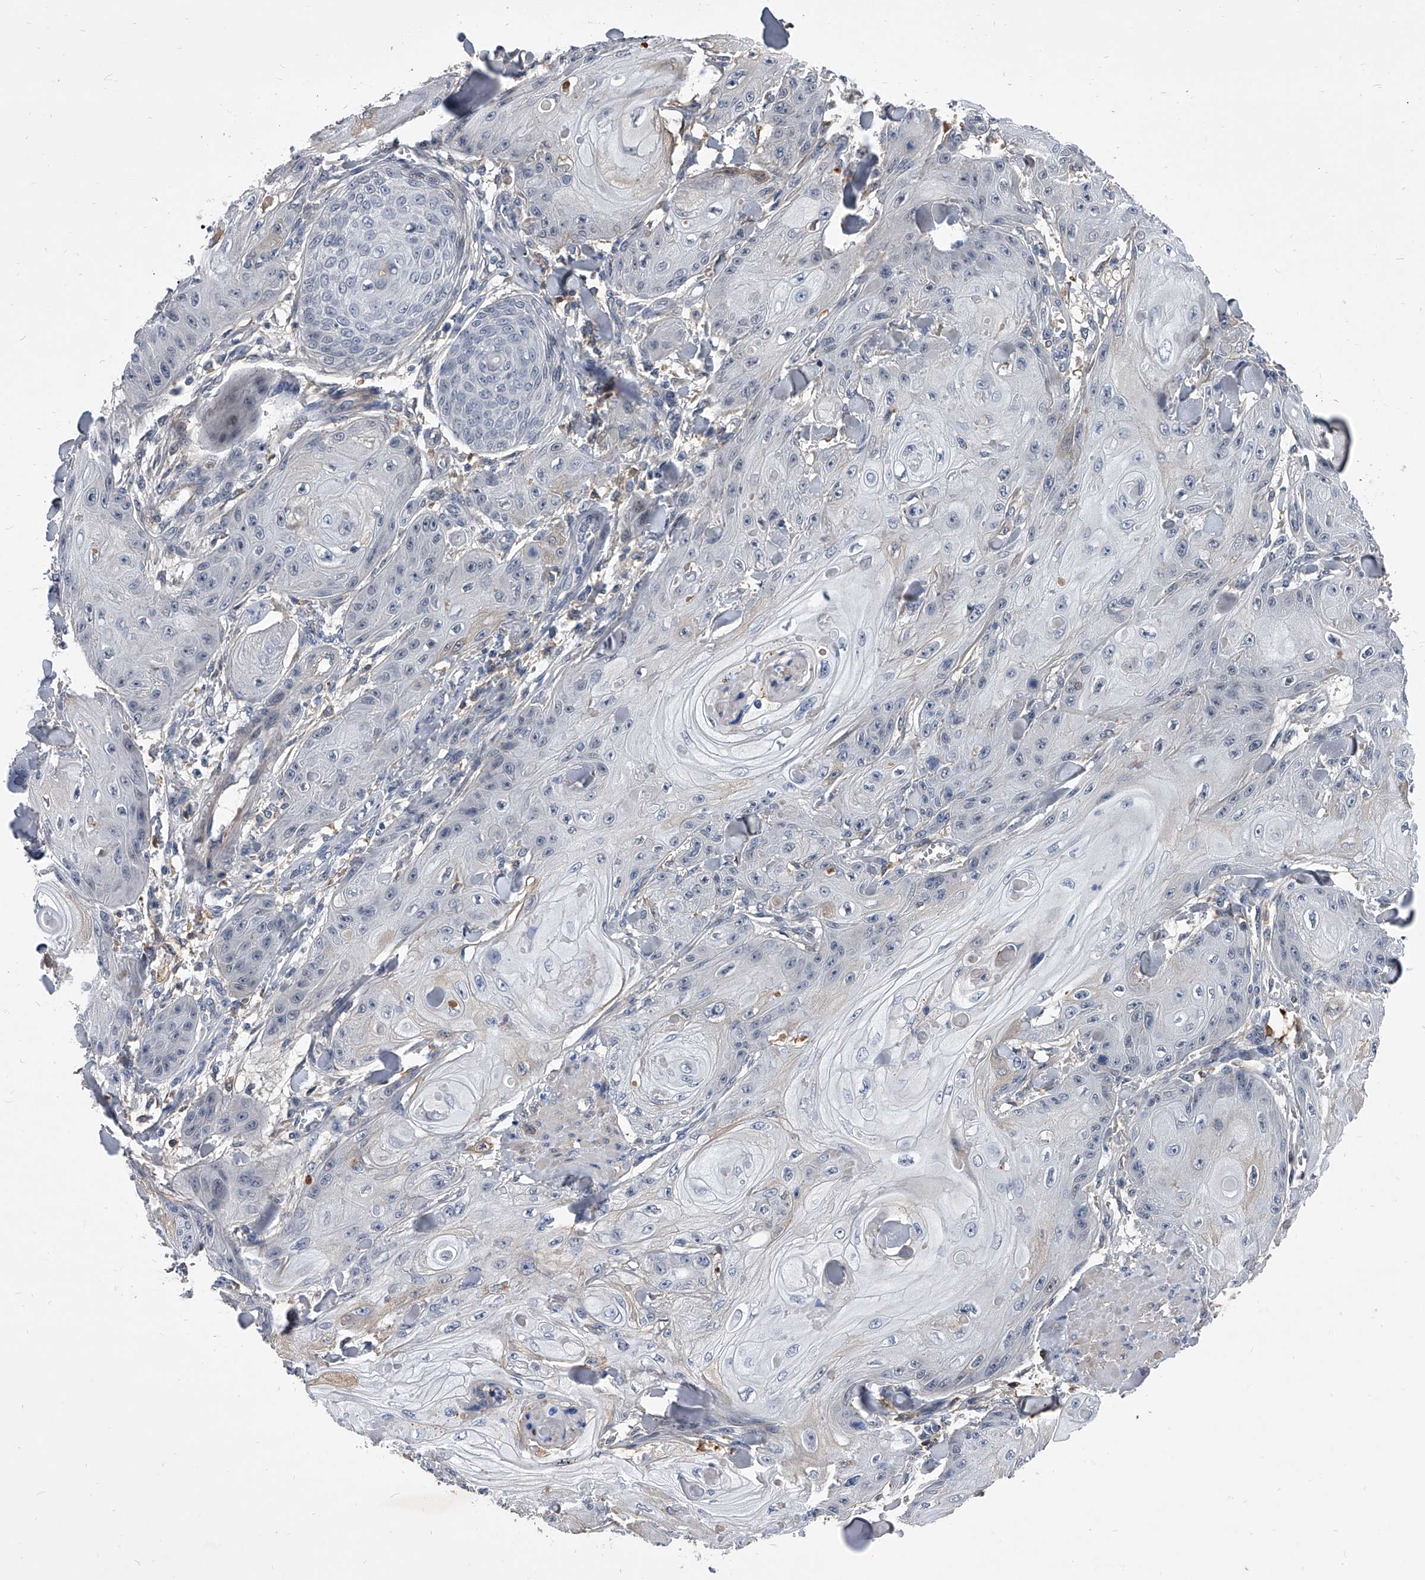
{"staining": {"intensity": "negative", "quantity": "none", "location": "none"}, "tissue": "skin cancer", "cell_type": "Tumor cells", "image_type": "cancer", "snomed": [{"axis": "morphology", "description": "Squamous cell carcinoma, NOS"}, {"axis": "topography", "description": "Skin"}], "caption": "DAB (3,3'-diaminobenzidine) immunohistochemical staining of human skin cancer (squamous cell carcinoma) demonstrates no significant expression in tumor cells.", "gene": "ZNF25", "patient": {"sex": "male", "age": 74}}